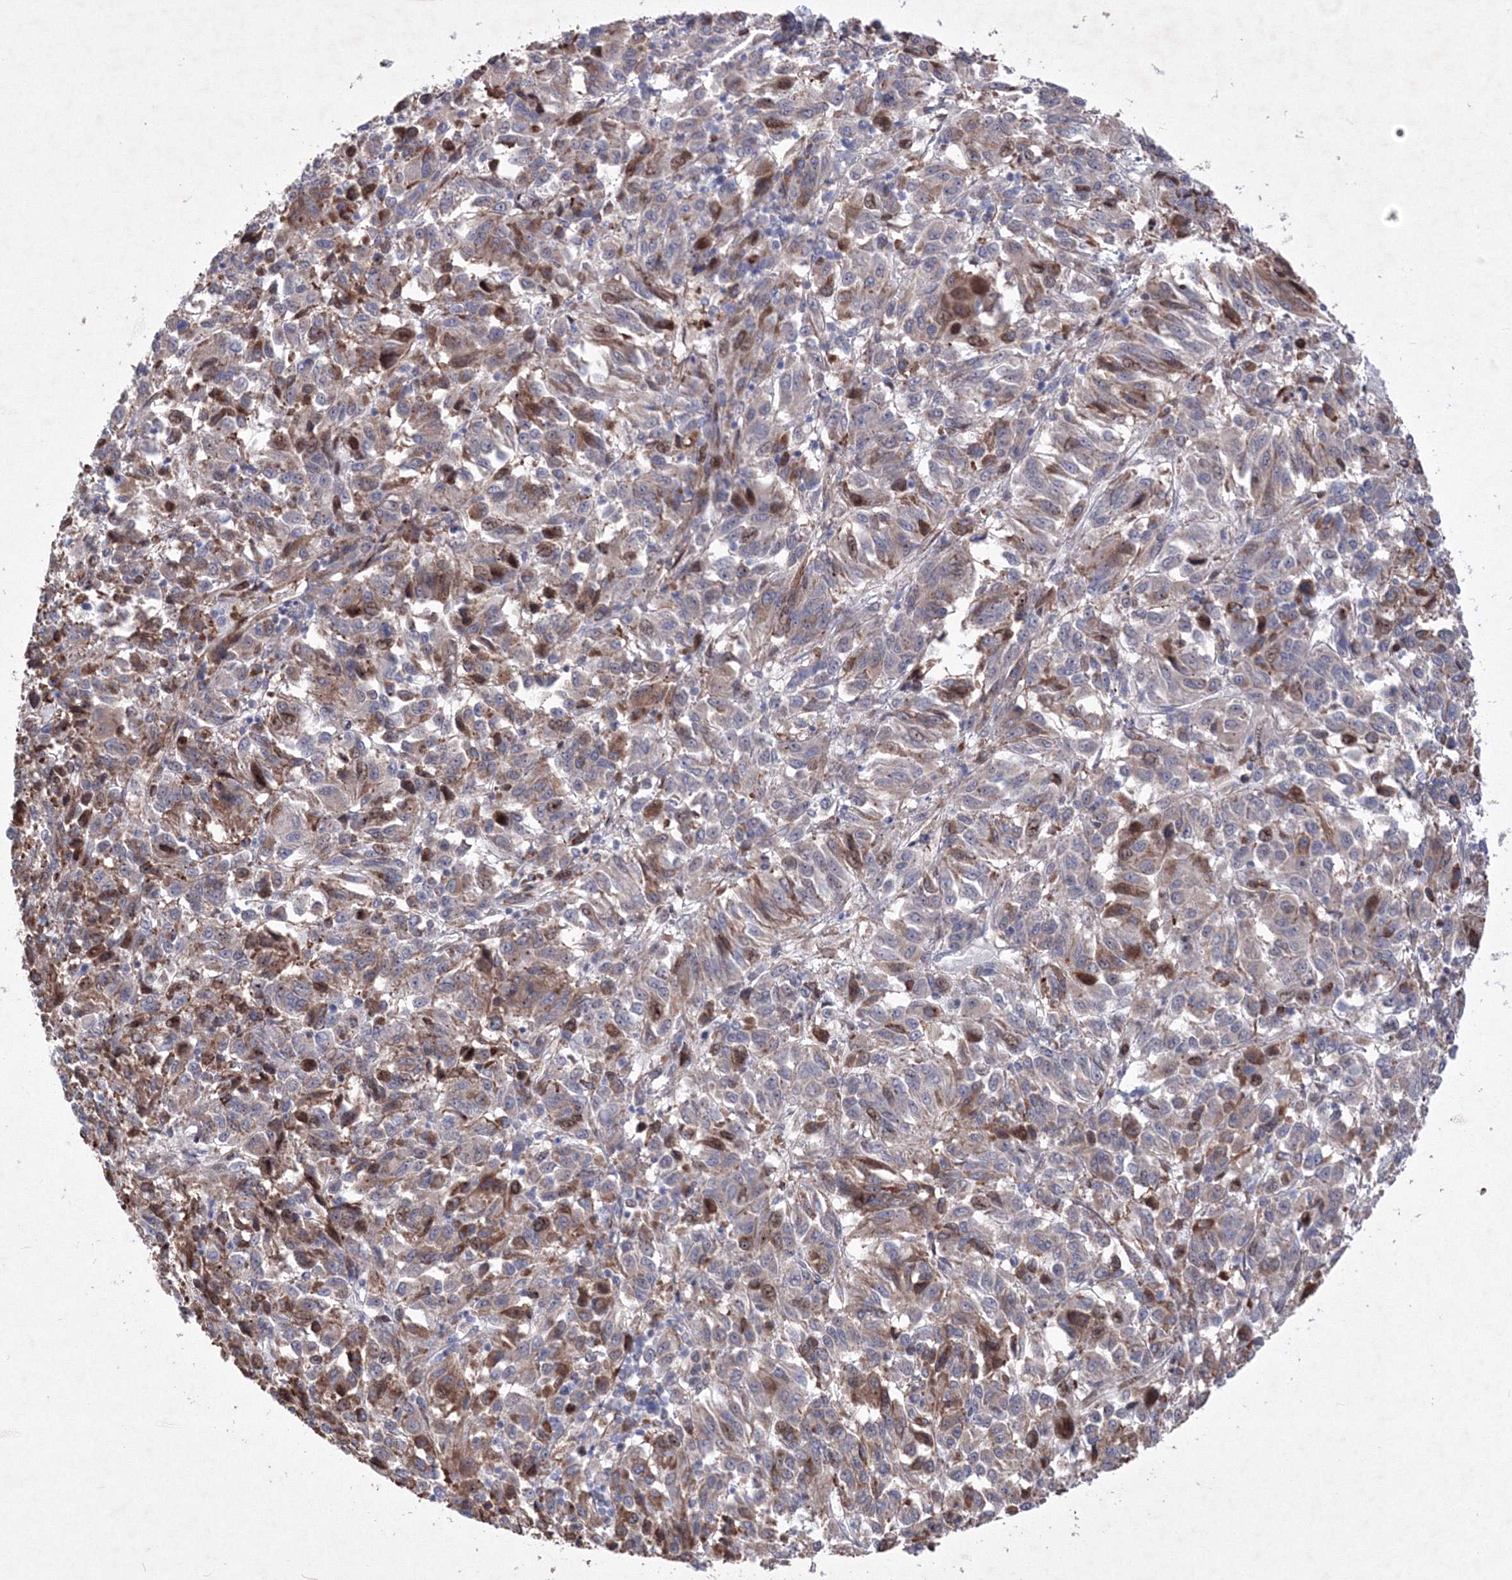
{"staining": {"intensity": "moderate", "quantity": "<25%", "location": "cytoplasmic/membranous,nuclear"}, "tissue": "melanoma", "cell_type": "Tumor cells", "image_type": "cancer", "snomed": [{"axis": "morphology", "description": "Malignant melanoma, Metastatic site"}, {"axis": "topography", "description": "Lung"}], "caption": "Brown immunohistochemical staining in malignant melanoma (metastatic site) exhibits moderate cytoplasmic/membranous and nuclear staining in about <25% of tumor cells.", "gene": "RNPEPL1", "patient": {"sex": "male", "age": 64}}